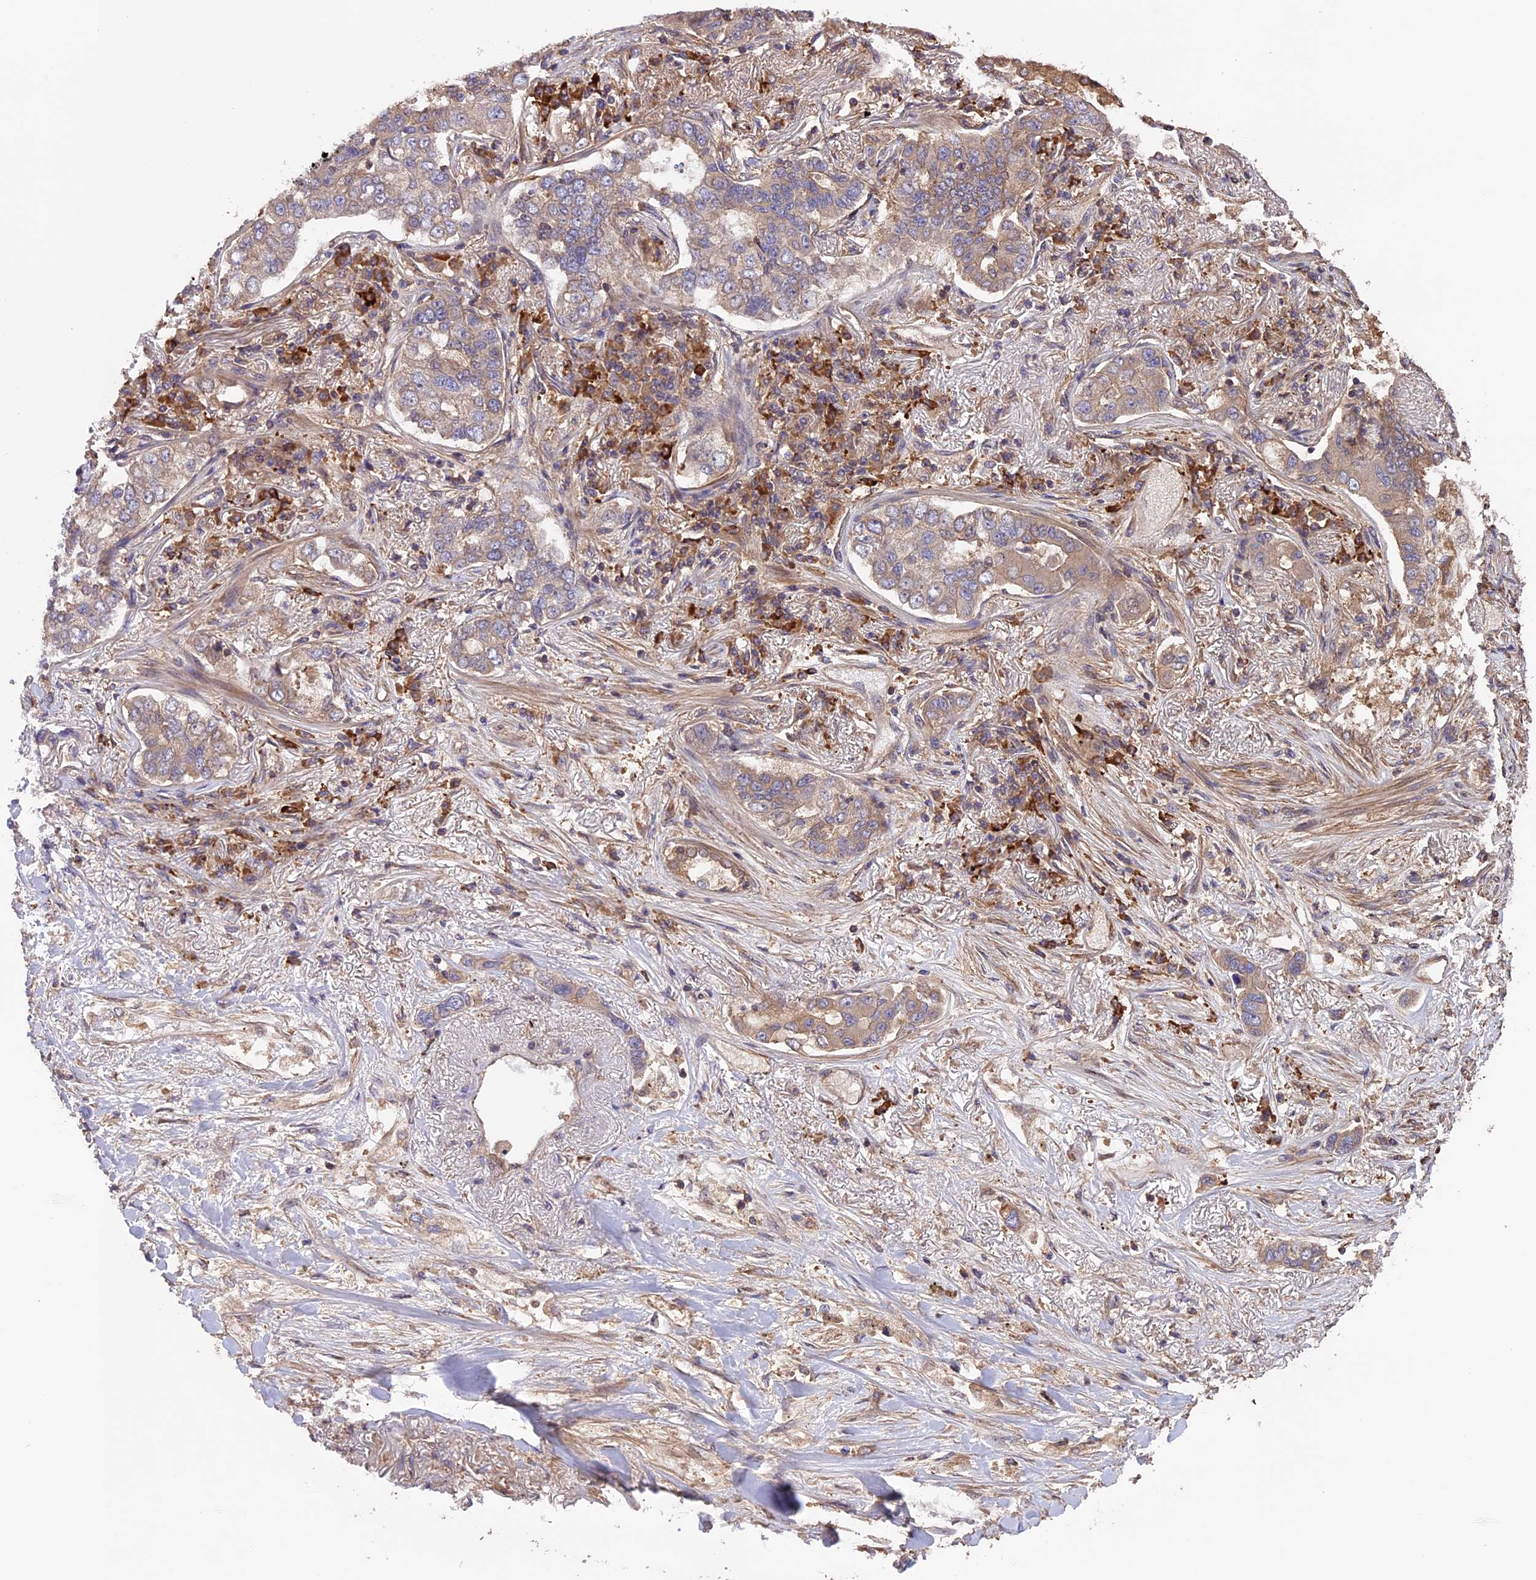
{"staining": {"intensity": "weak", "quantity": "25%-75%", "location": "cytoplasmic/membranous"}, "tissue": "lung cancer", "cell_type": "Tumor cells", "image_type": "cancer", "snomed": [{"axis": "morphology", "description": "Adenocarcinoma, NOS"}, {"axis": "topography", "description": "Lung"}], "caption": "There is low levels of weak cytoplasmic/membranous expression in tumor cells of adenocarcinoma (lung), as demonstrated by immunohistochemical staining (brown color).", "gene": "GAS8", "patient": {"sex": "male", "age": 49}}